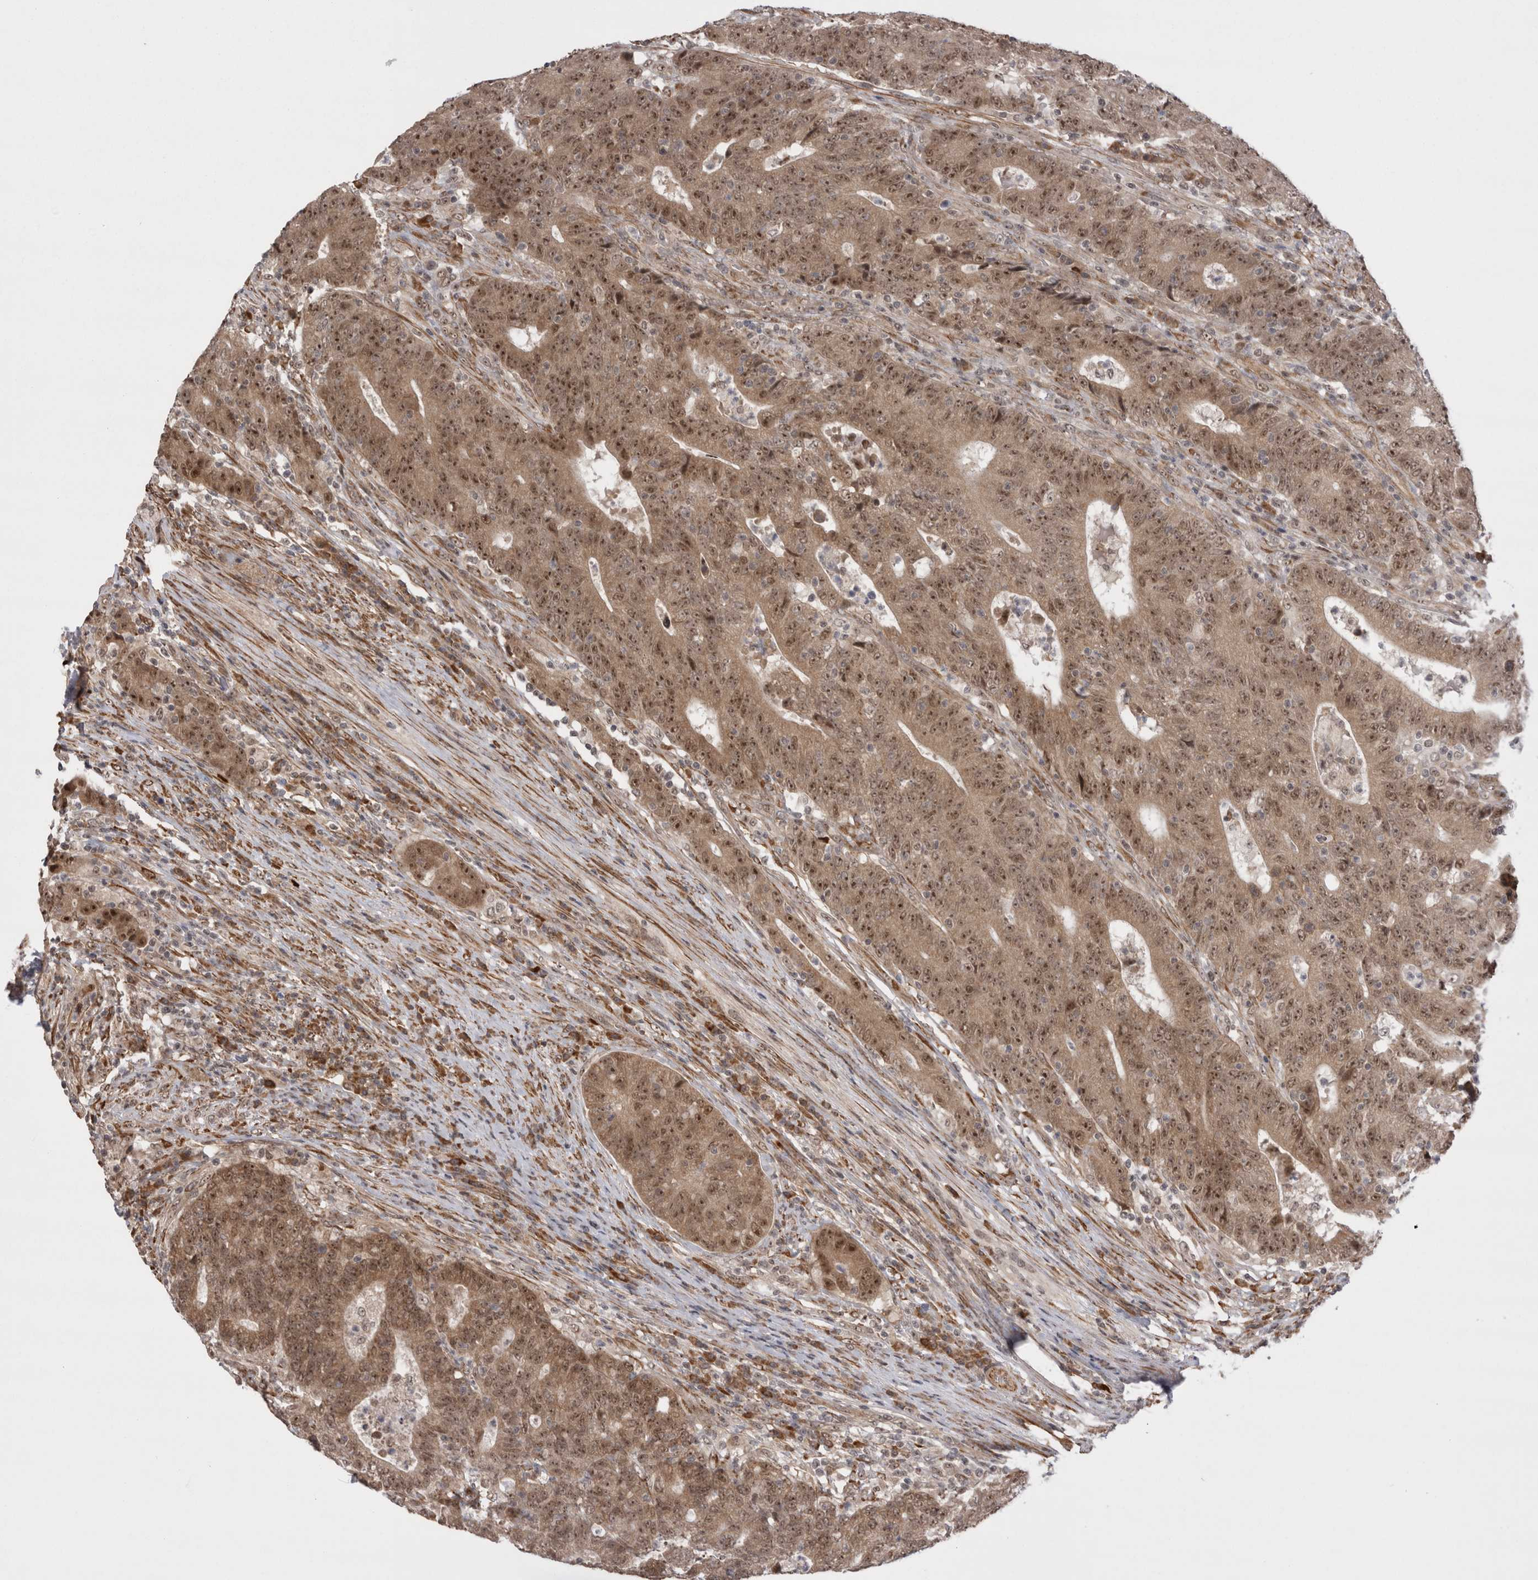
{"staining": {"intensity": "moderate", "quantity": ">75%", "location": "cytoplasmic/membranous,nuclear"}, "tissue": "colorectal cancer", "cell_type": "Tumor cells", "image_type": "cancer", "snomed": [{"axis": "morphology", "description": "Normal tissue, NOS"}, {"axis": "morphology", "description": "Adenocarcinoma, NOS"}, {"axis": "topography", "description": "Colon"}], "caption": "A brown stain highlights moderate cytoplasmic/membranous and nuclear positivity of a protein in colorectal cancer tumor cells.", "gene": "EXOSC4", "patient": {"sex": "female", "age": 75}}